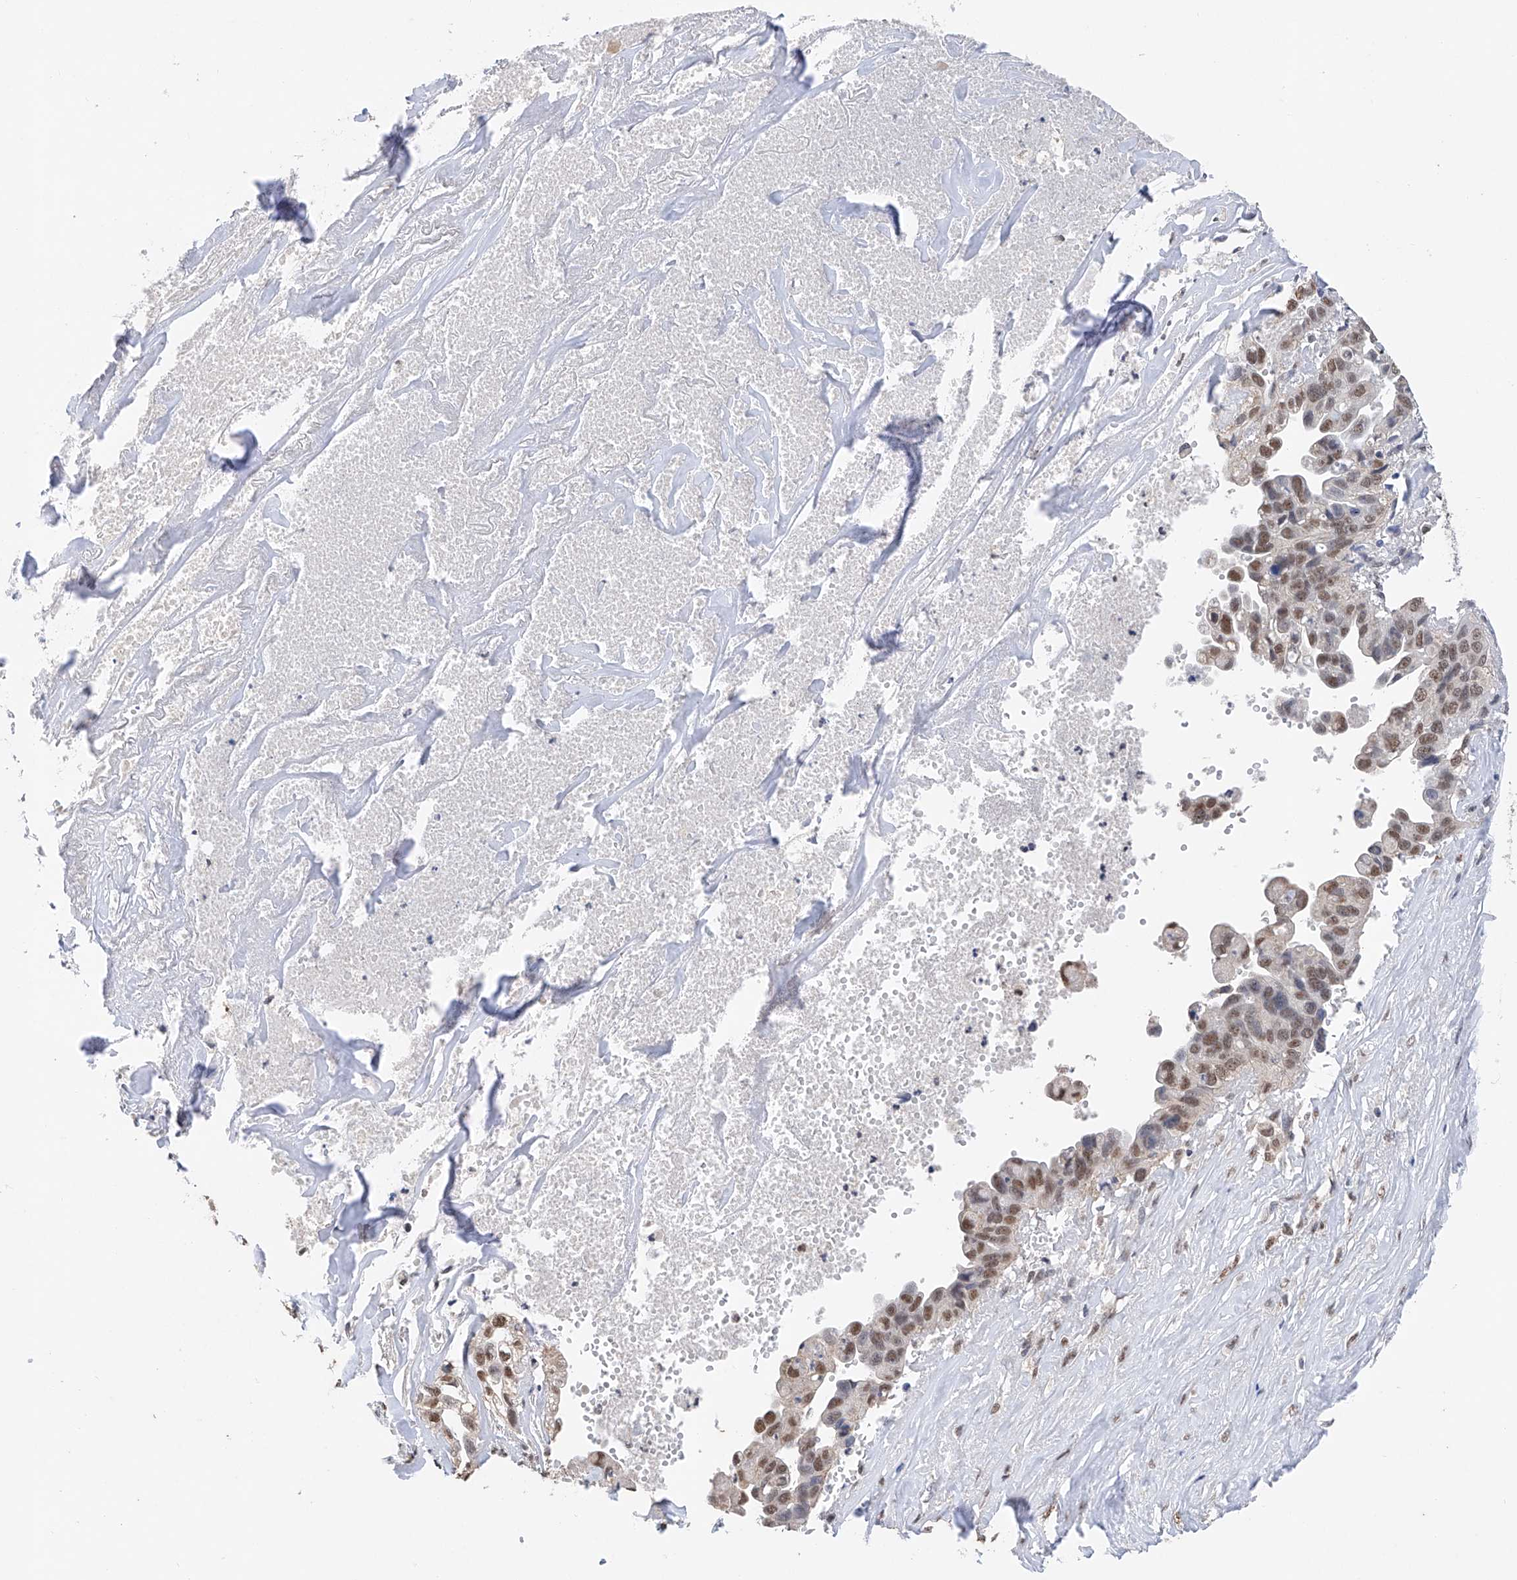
{"staining": {"intensity": "moderate", "quantity": ">75%", "location": "nuclear"}, "tissue": "liver cancer", "cell_type": "Tumor cells", "image_type": "cancer", "snomed": [{"axis": "morphology", "description": "Cholangiocarcinoma"}, {"axis": "topography", "description": "Liver"}], "caption": "Liver cancer (cholangiocarcinoma) stained with a brown dye shows moderate nuclear positive positivity in approximately >75% of tumor cells.", "gene": "DMAP1", "patient": {"sex": "female", "age": 79}}